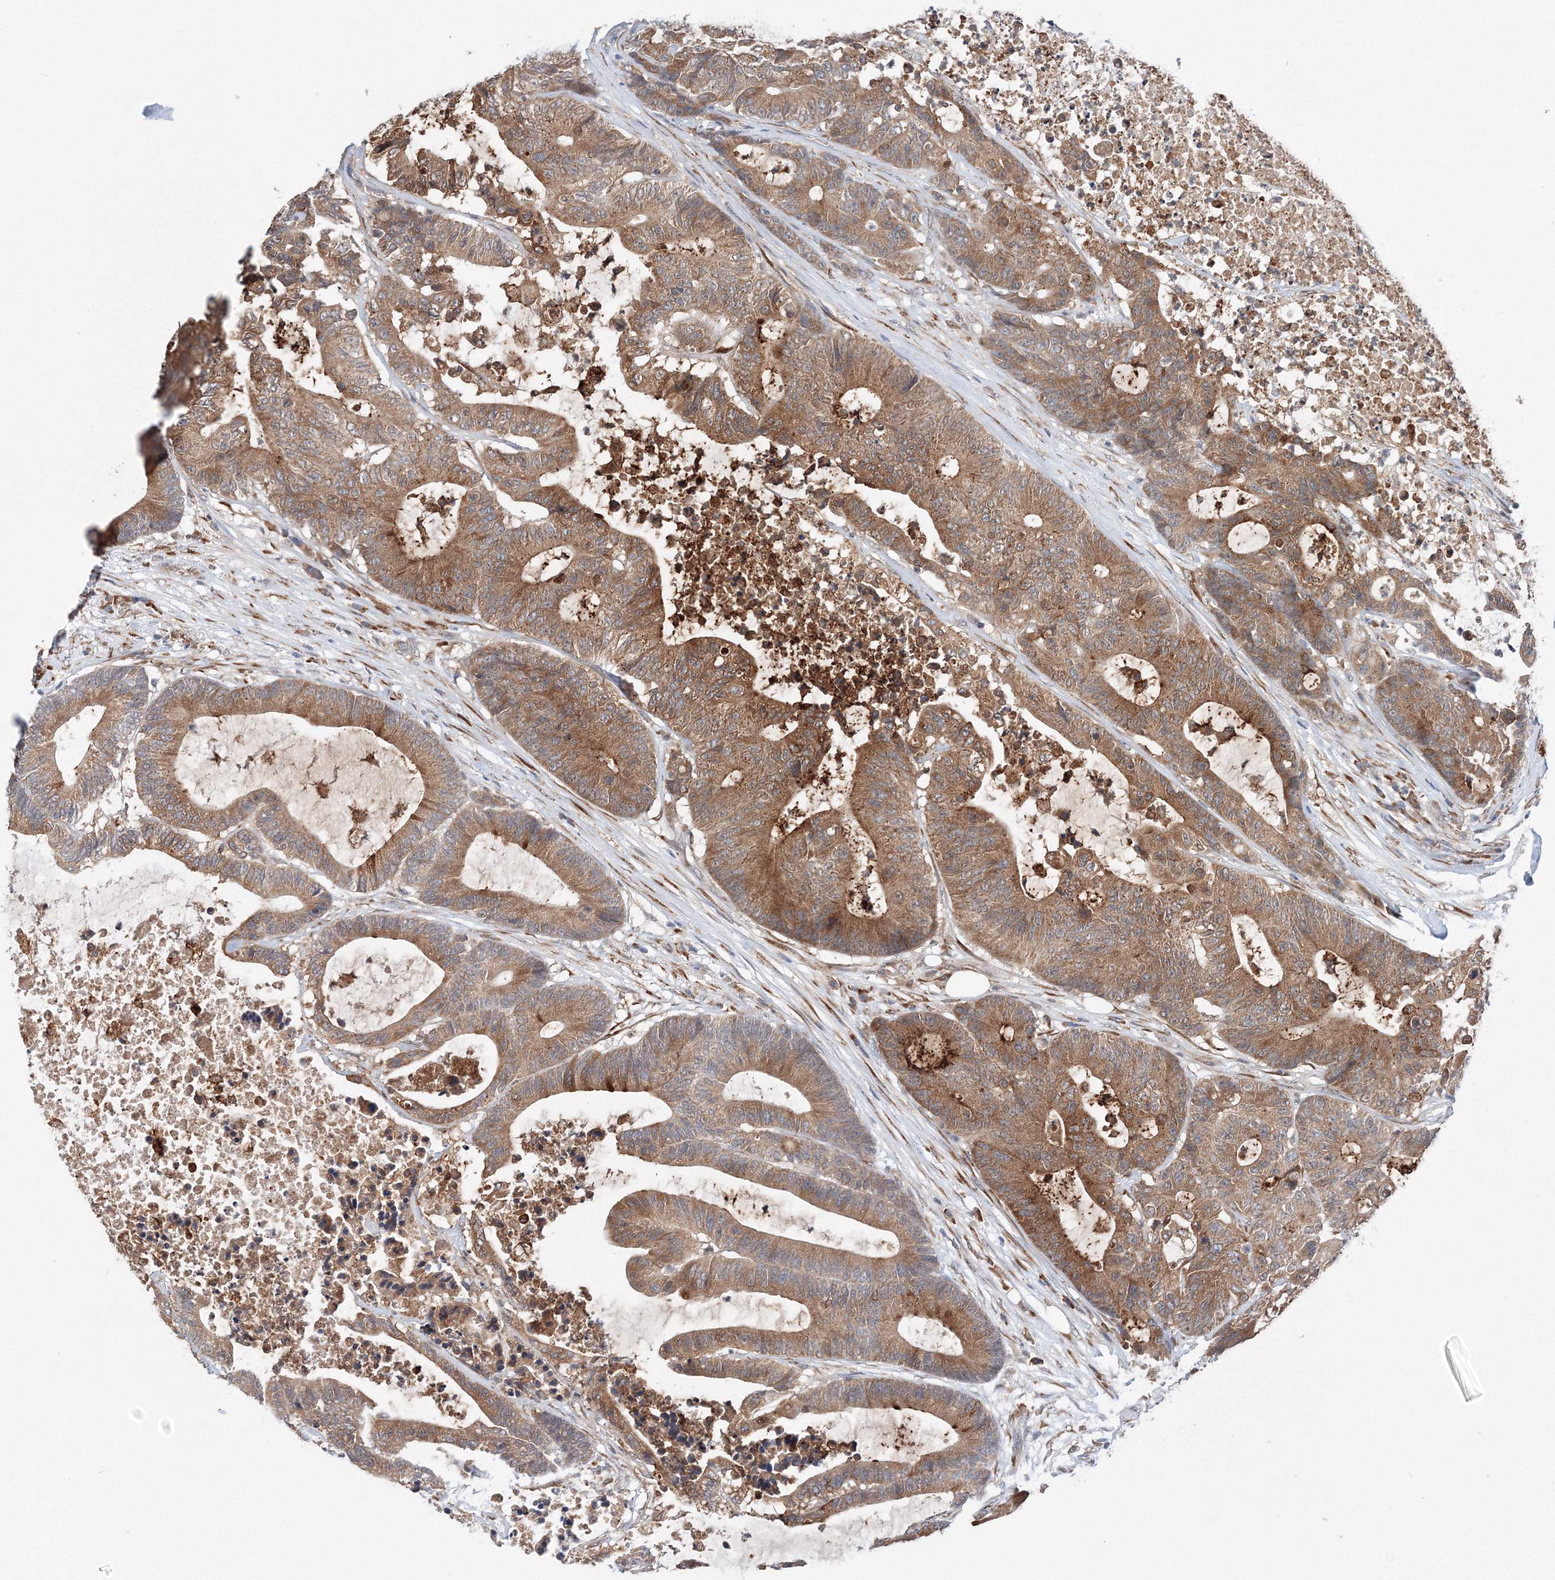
{"staining": {"intensity": "moderate", "quantity": ">75%", "location": "cytoplasmic/membranous"}, "tissue": "colorectal cancer", "cell_type": "Tumor cells", "image_type": "cancer", "snomed": [{"axis": "morphology", "description": "Adenocarcinoma, NOS"}, {"axis": "topography", "description": "Colon"}], "caption": "Immunohistochemical staining of adenocarcinoma (colorectal) shows medium levels of moderate cytoplasmic/membranous protein staining in approximately >75% of tumor cells.", "gene": "DIS3L2", "patient": {"sex": "female", "age": 84}}